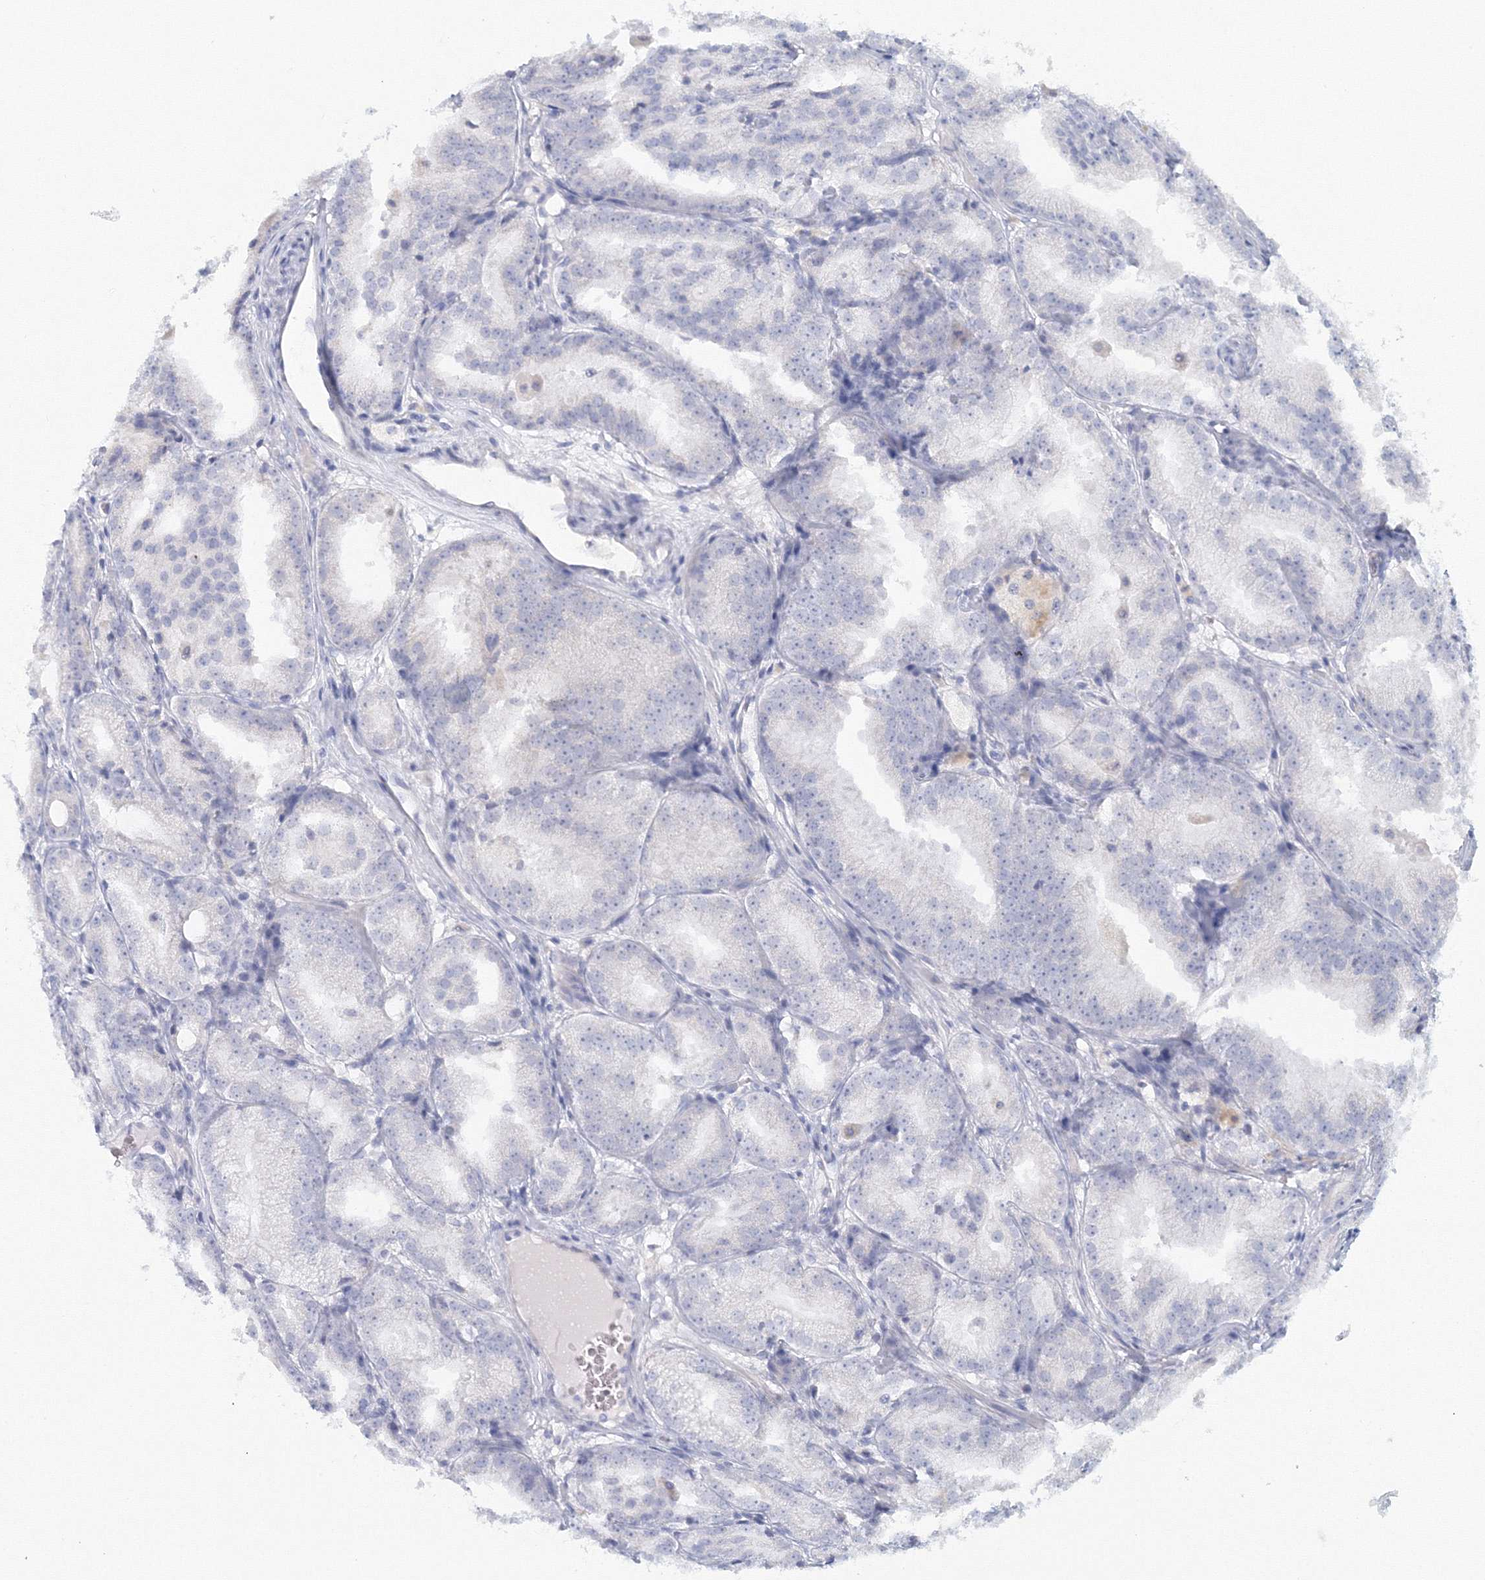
{"staining": {"intensity": "negative", "quantity": "none", "location": "none"}, "tissue": "prostate cancer", "cell_type": "Tumor cells", "image_type": "cancer", "snomed": [{"axis": "morphology", "description": "Adenocarcinoma, High grade"}, {"axis": "topography", "description": "Prostate"}], "caption": "Immunohistochemical staining of prostate cancer demonstrates no significant expression in tumor cells.", "gene": "VSIG1", "patient": {"sex": "male", "age": 61}}